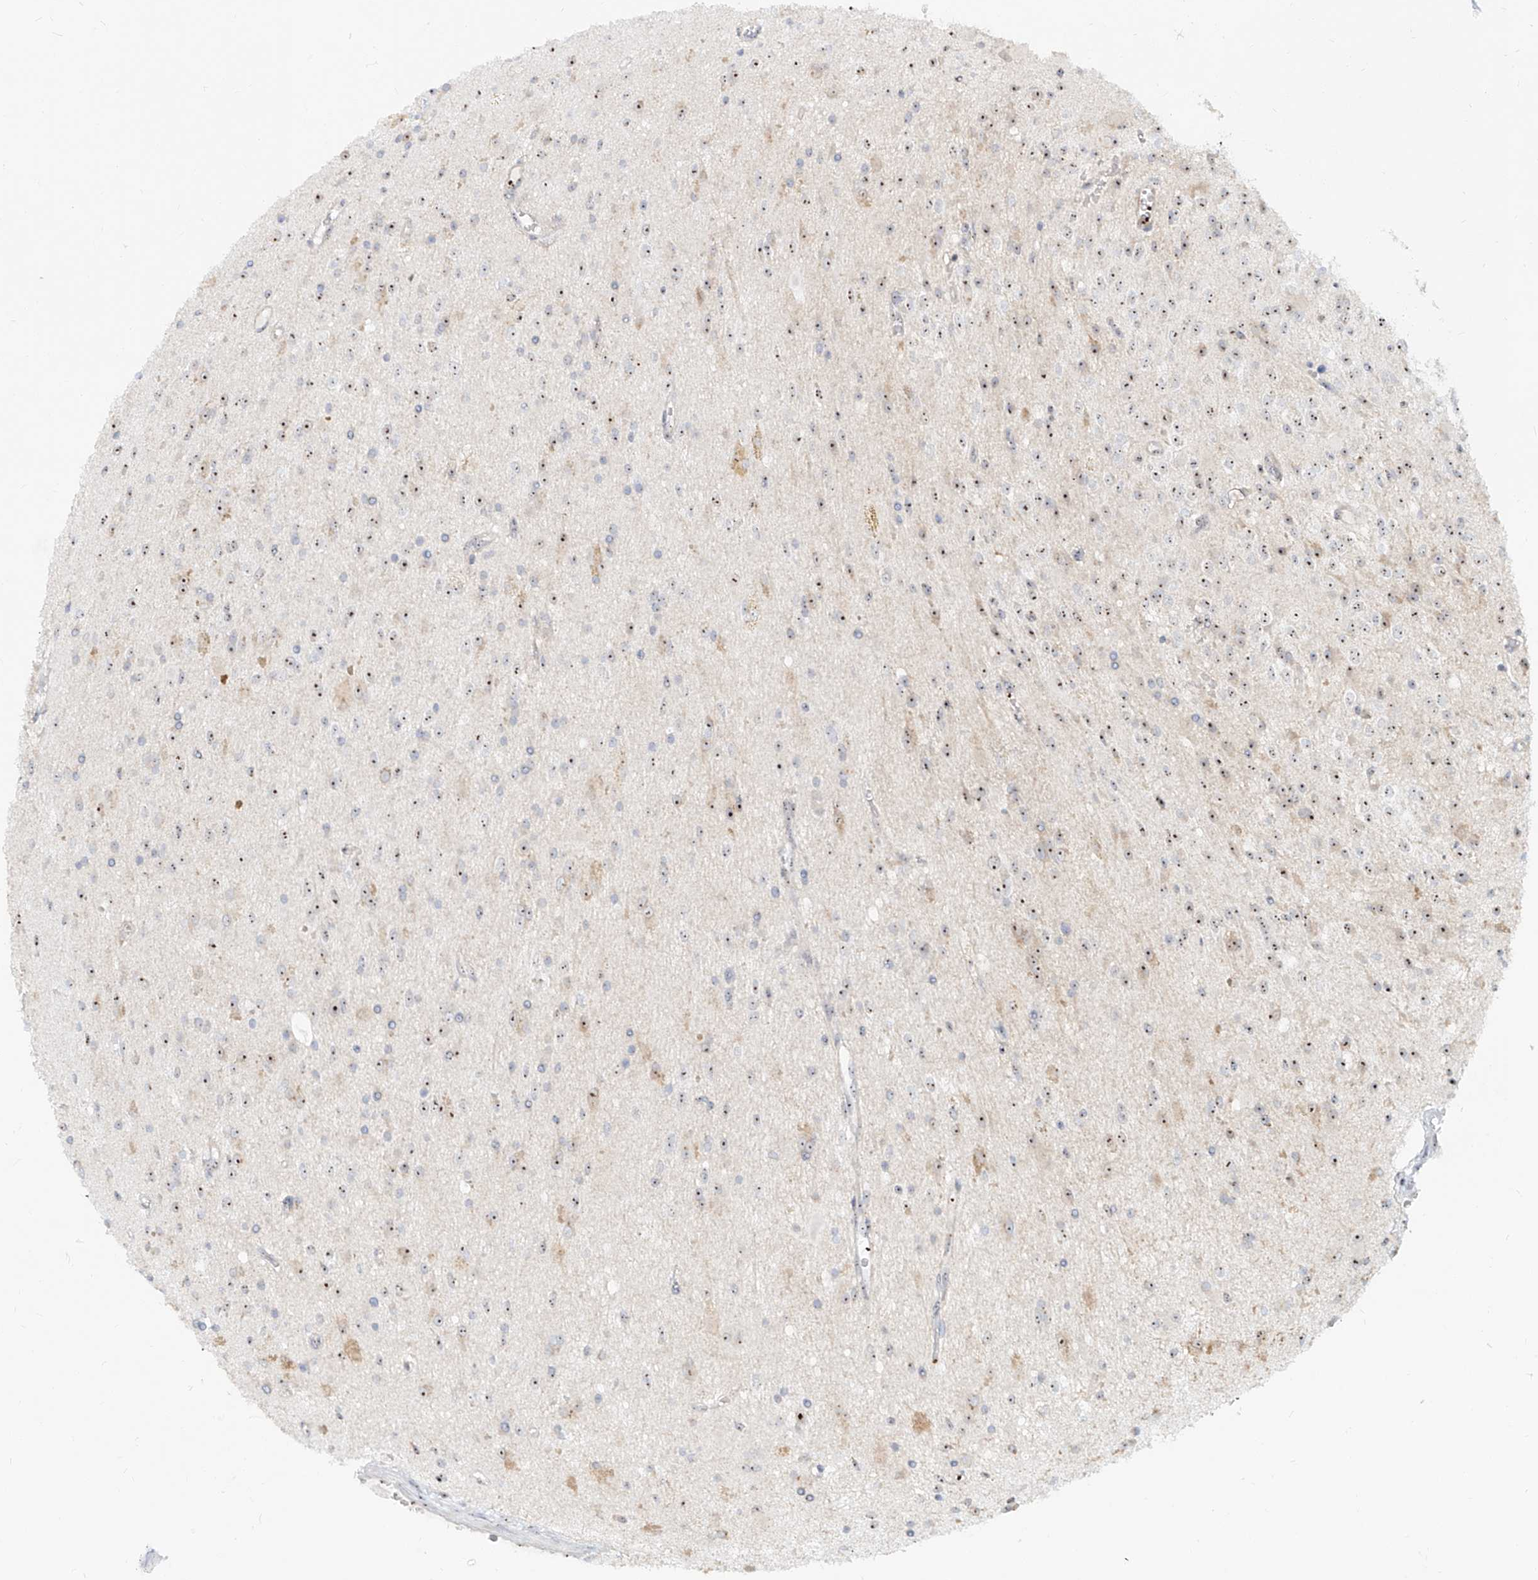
{"staining": {"intensity": "moderate", "quantity": ">75%", "location": "nuclear"}, "tissue": "glioma", "cell_type": "Tumor cells", "image_type": "cancer", "snomed": [{"axis": "morphology", "description": "Glioma, malignant, High grade"}, {"axis": "topography", "description": "Brain"}], "caption": "The photomicrograph demonstrates immunohistochemical staining of high-grade glioma (malignant). There is moderate nuclear expression is seen in approximately >75% of tumor cells.", "gene": "BYSL", "patient": {"sex": "male", "age": 34}}